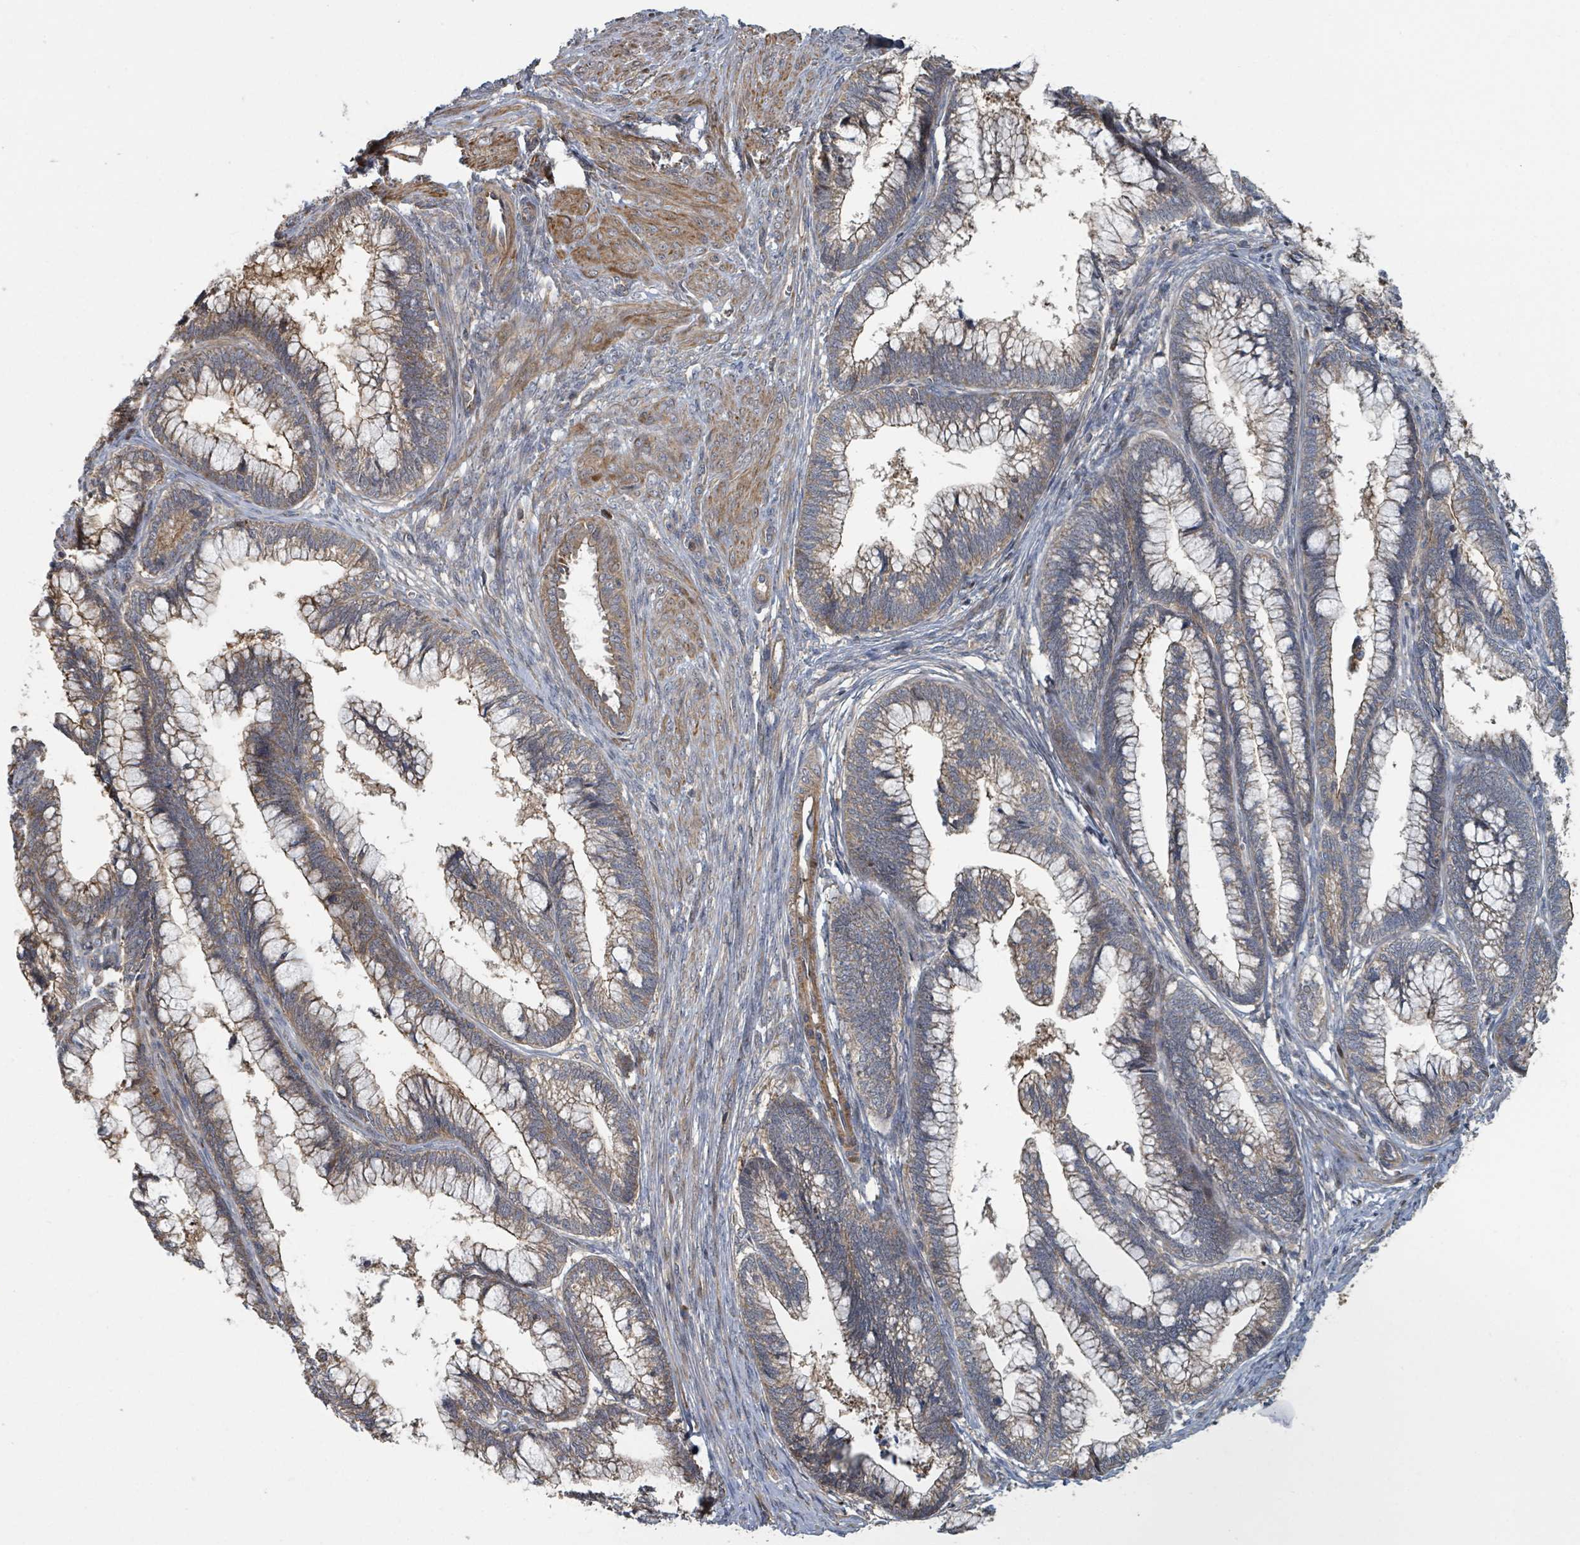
{"staining": {"intensity": "moderate", "quantity": "25%-75%", "location": "cytoplasmic/membranous"}, "tissue": "cervical cancer", "cell_type": "Tumor cells", "image_type": "cancer", "snomed": [{"axis": "morphology", "description": "Adenocarcinoma, NOS"}, {"axis": "topography", "description": "Cervix"}], "caption": "An IHC photomicrograph of tumor tissue is shown. Protein staining in brown highlights moderate cytoplasmic/membranous positivity in cervical adenocarcinoma within tumor cells. Using DAB (3,3'-diaminobenzidine) (brown) and hematoxylin (blue) stains, captured at high magnification using brightfield microscopy.", "gene": "DPM1", "patient": {"sex": "female", "age": 44}}